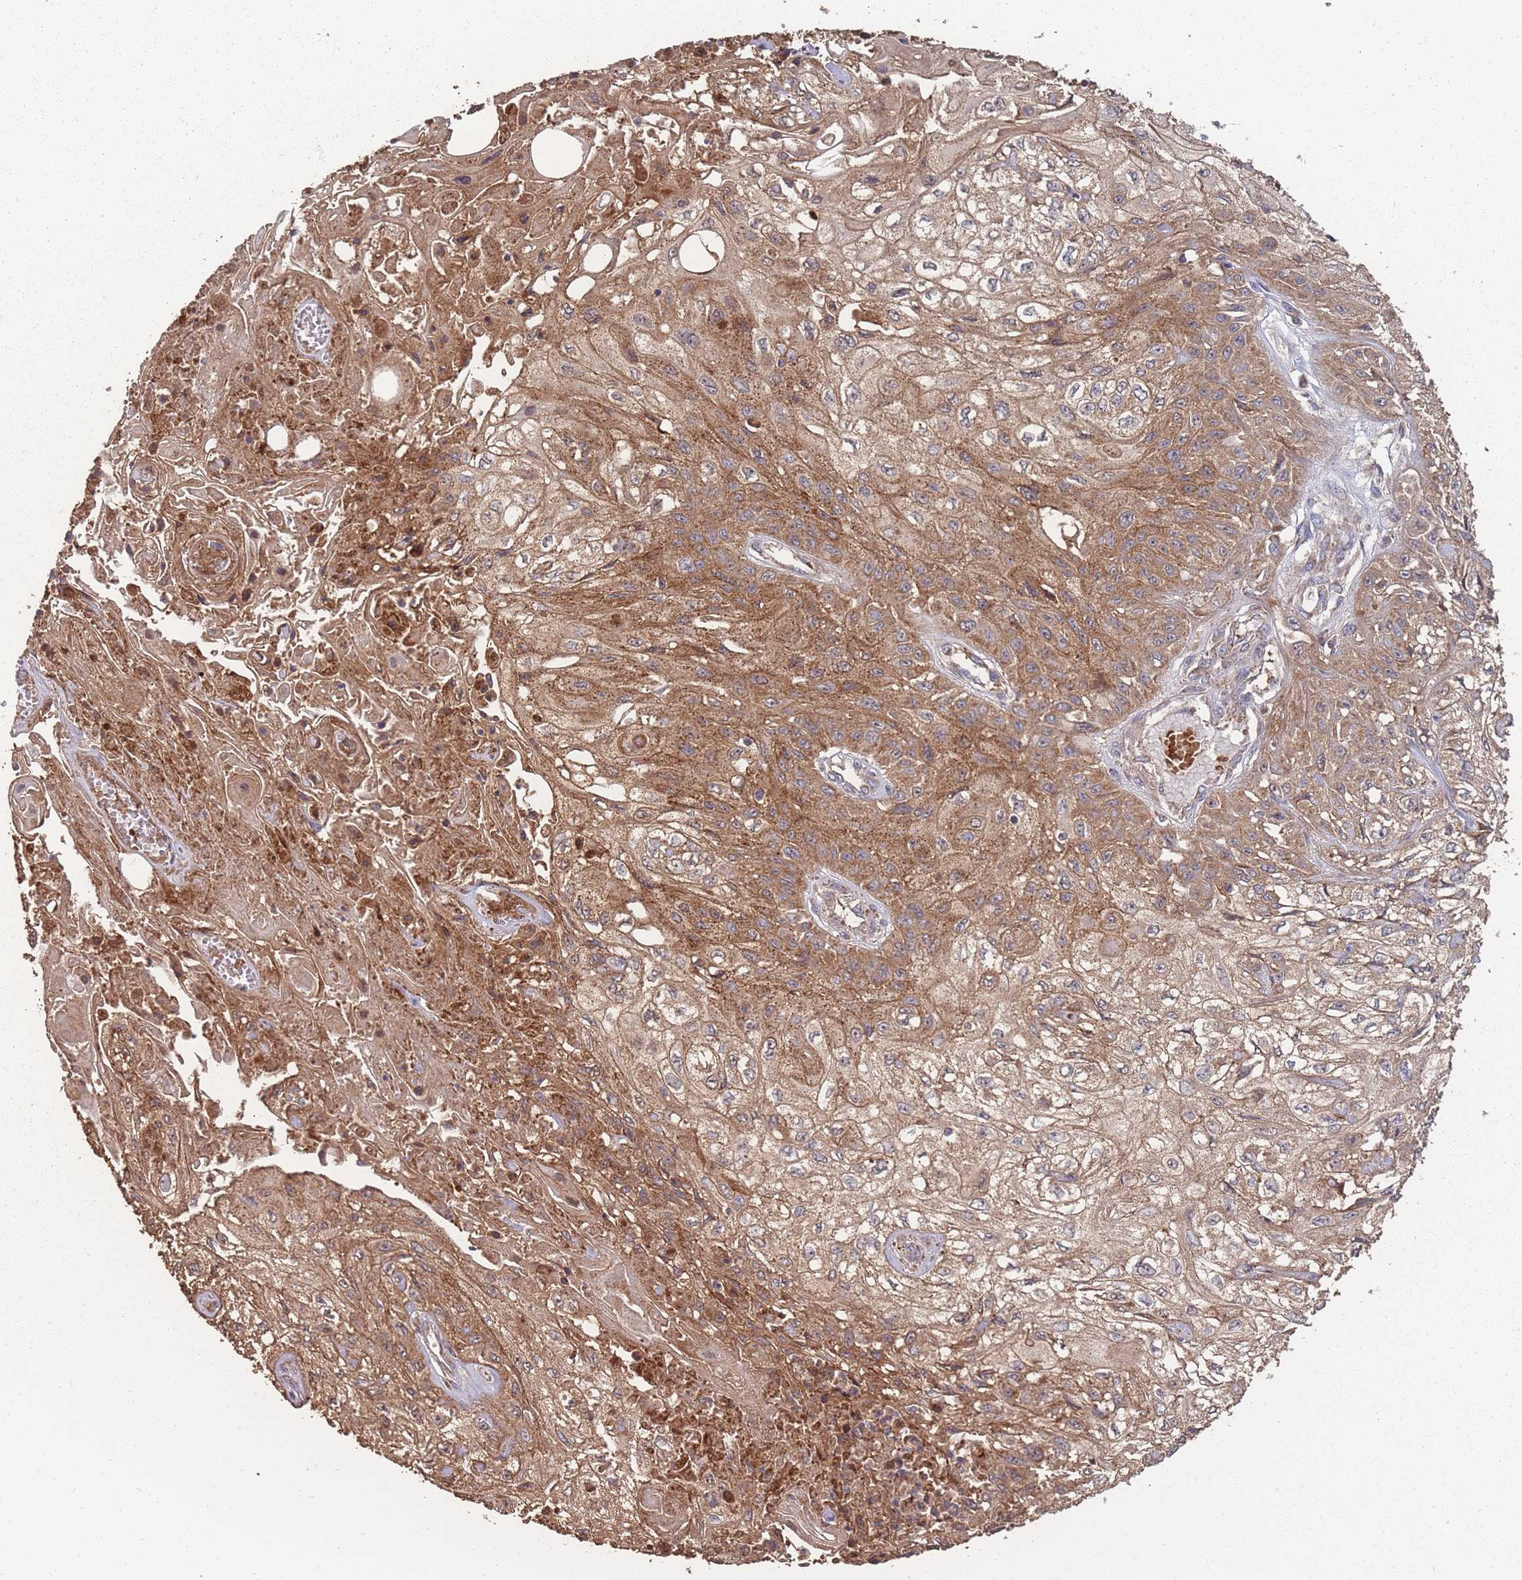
{"staining": {"intensity": "moderate", "quantity": ">75%", "location": "cytoplasmic/membranous"}, "tissue": "skin cancer", "cell_type": "Tumor cells", "image_type": "cancer", "snomed": [{"axis": "morphology", "description": "Squamous cell carcinoma, NOS"}, {"axis": "morphology", "description": "Squamous cell carcinoma, metastatic, NOS"}, {"axis": "topography", "description": "Skin"}, {"axis": "topography", "description": "Lymph node"}], "caption": "An immunohistochemistry histopathology image of tumor tissue is shown. Protein staining in brown labels moderate cytoplasmic/membranous positivity in skin squamous cell carcinoma within tumor cells.", "gene": "SLC35B4", "patient": {"sex": "male", "age": 75}}